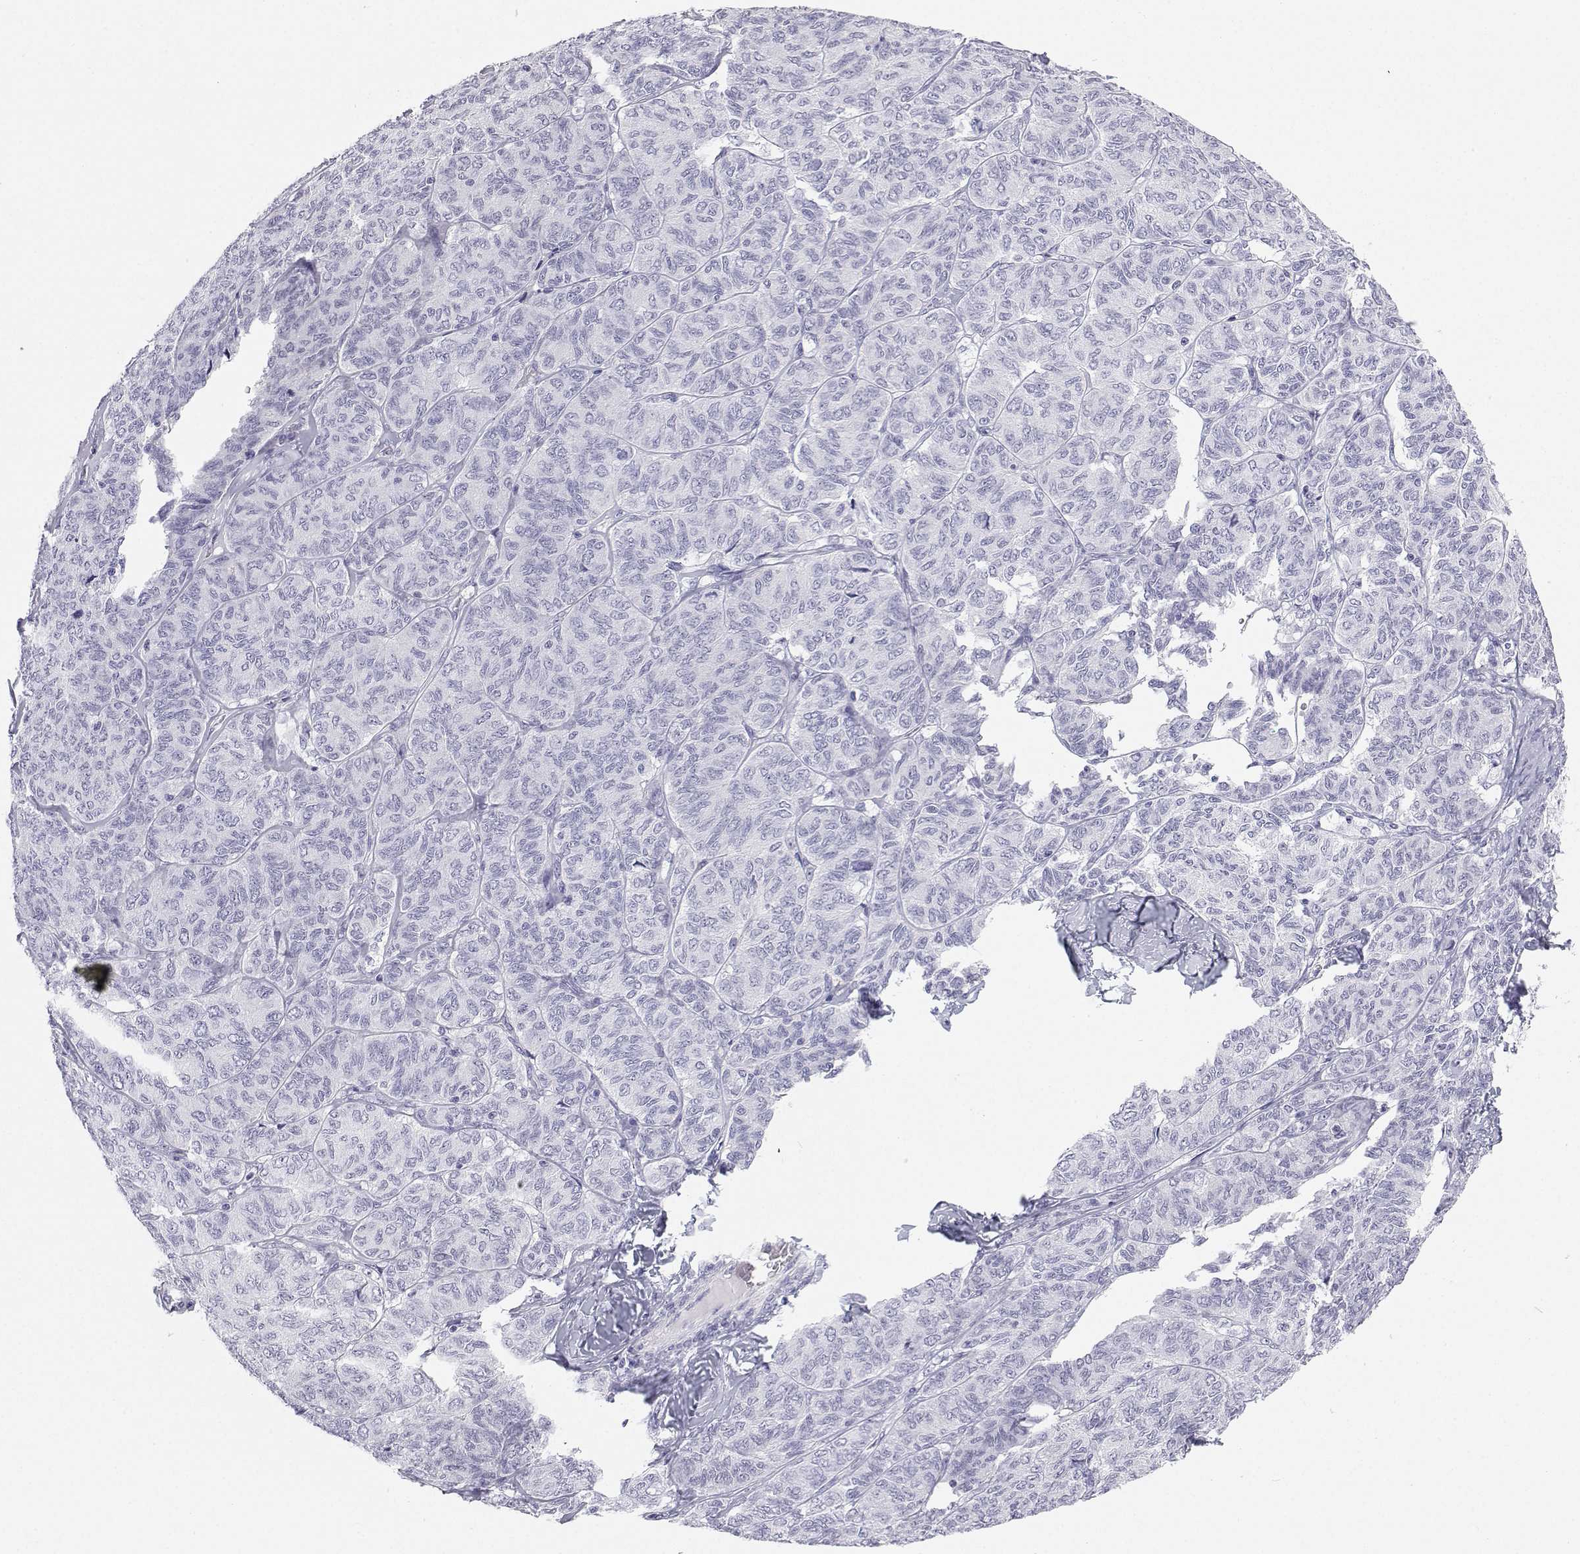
{"staining": {"intensity": "negative", "quantity": "none", "location": "none"}, "tissue": "ovarian cancer", "cell_type": "Tumor cells", "image_type": "cancer", "snomed": [{"axis": "morphology", "description": "Carcinoma, endometroid"}, {"axis": "topography", "description": "Ovary"}], "caption": "Immunohistochemistry of human endometroid carcinoma (ovarian) demonstrates no positivity in tumor cells.", "gene": "BHMT", "patient": {"sex": "female", "age": 80}}